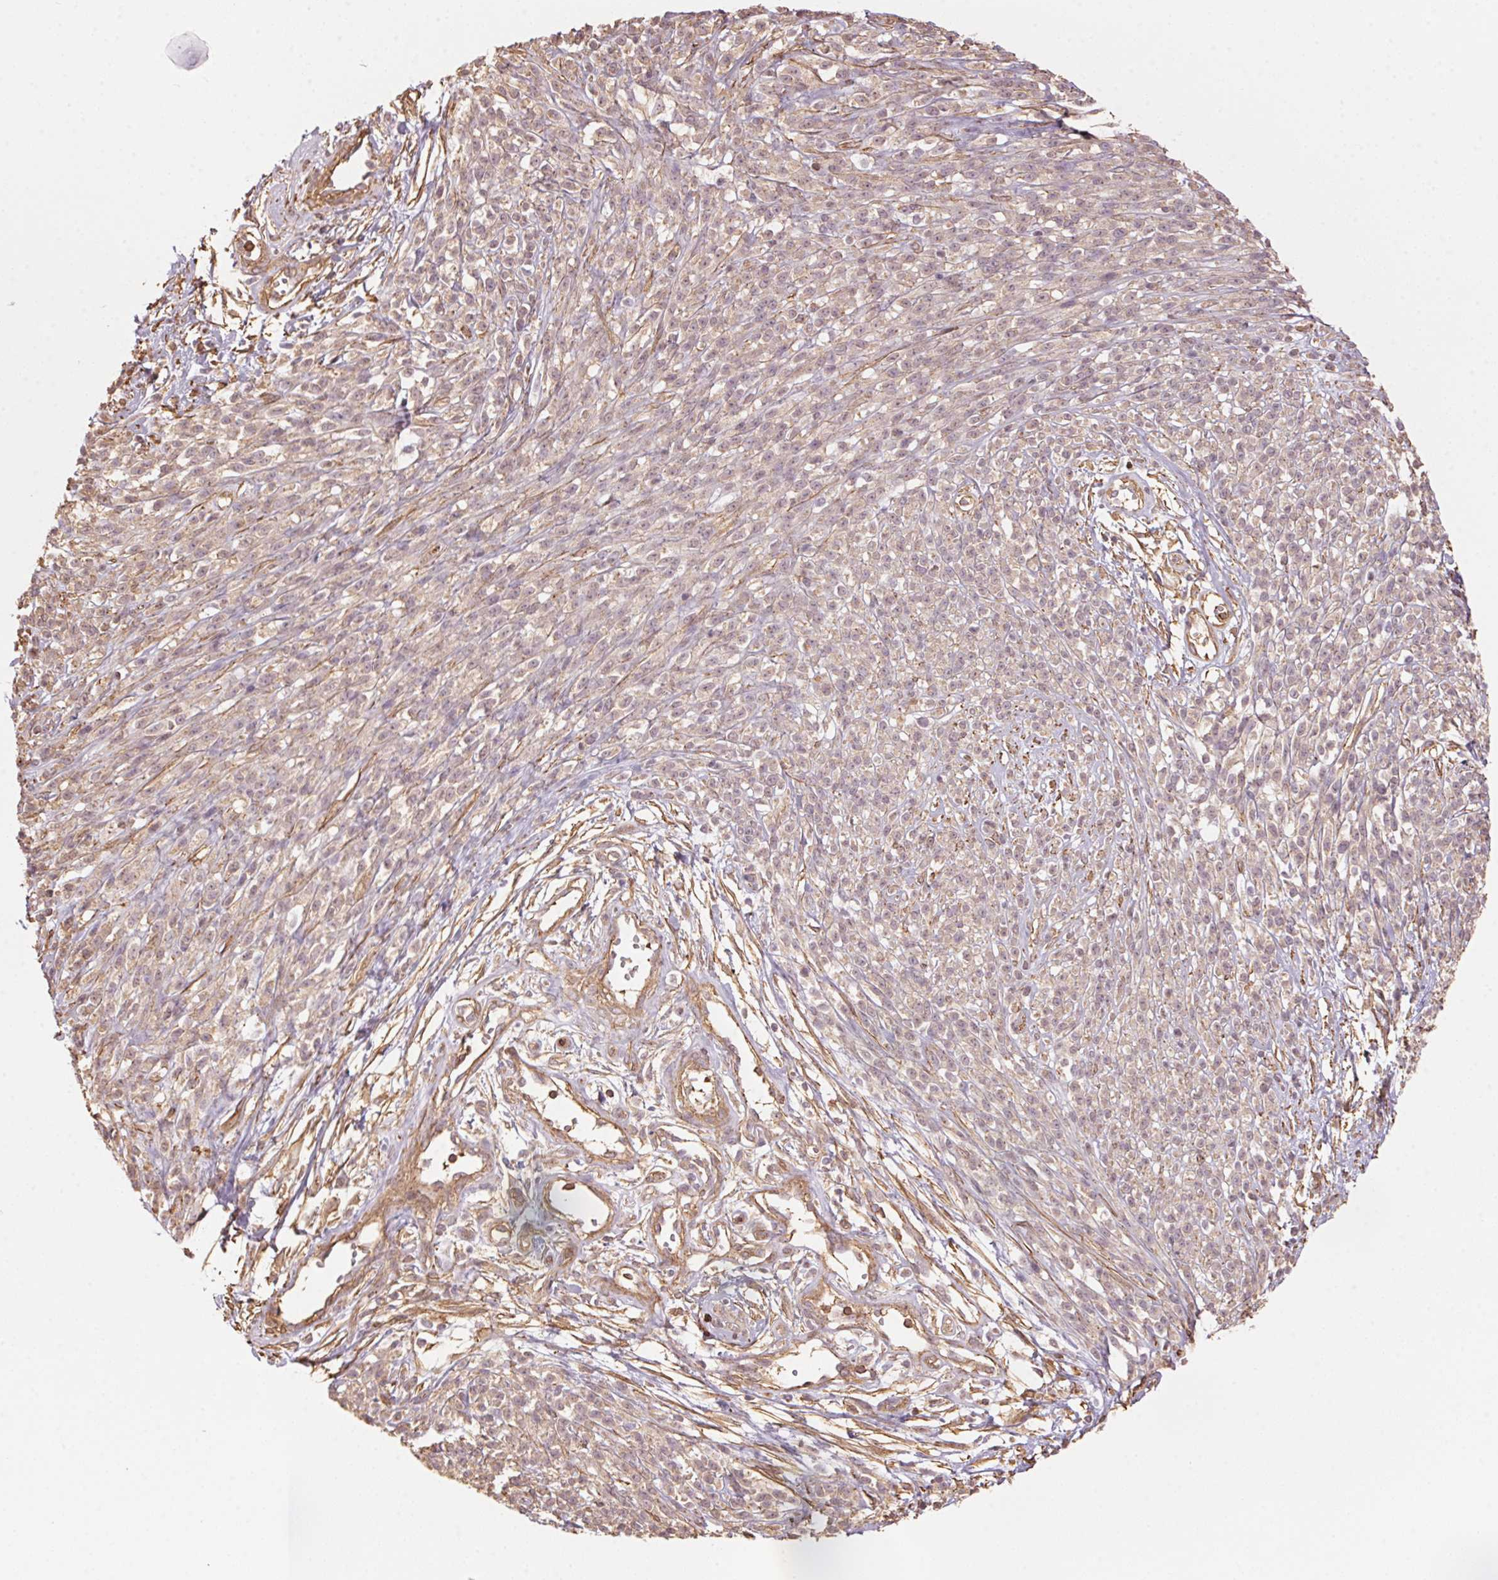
{"staining": {"intensity": "weak", "quantity": "<25%", "location": "cytoplasmic/membranous"}, "tissue": "melanoma", "cell_type": "Tumor cells", "image_type": "cancer", "snomed": [{"axis": "morphology", "description": "Malignant melanoma, NOS"}, {"axis": "topography", "description": "Skin"}, {"axis": "topography", "description": "Skin of trunk"}], "caption": "Immunohistochemistry image of malignant melanoma stained for a protein (brown), which shows no expression in tumor cells. (DAB (3,3'-diaminobenzidine) immunohistochemistry (IHC) visualized using brightfield microscopy, high magnification).", "gene": "QDPR", "patient": {"sex": "male", "age": 74}}